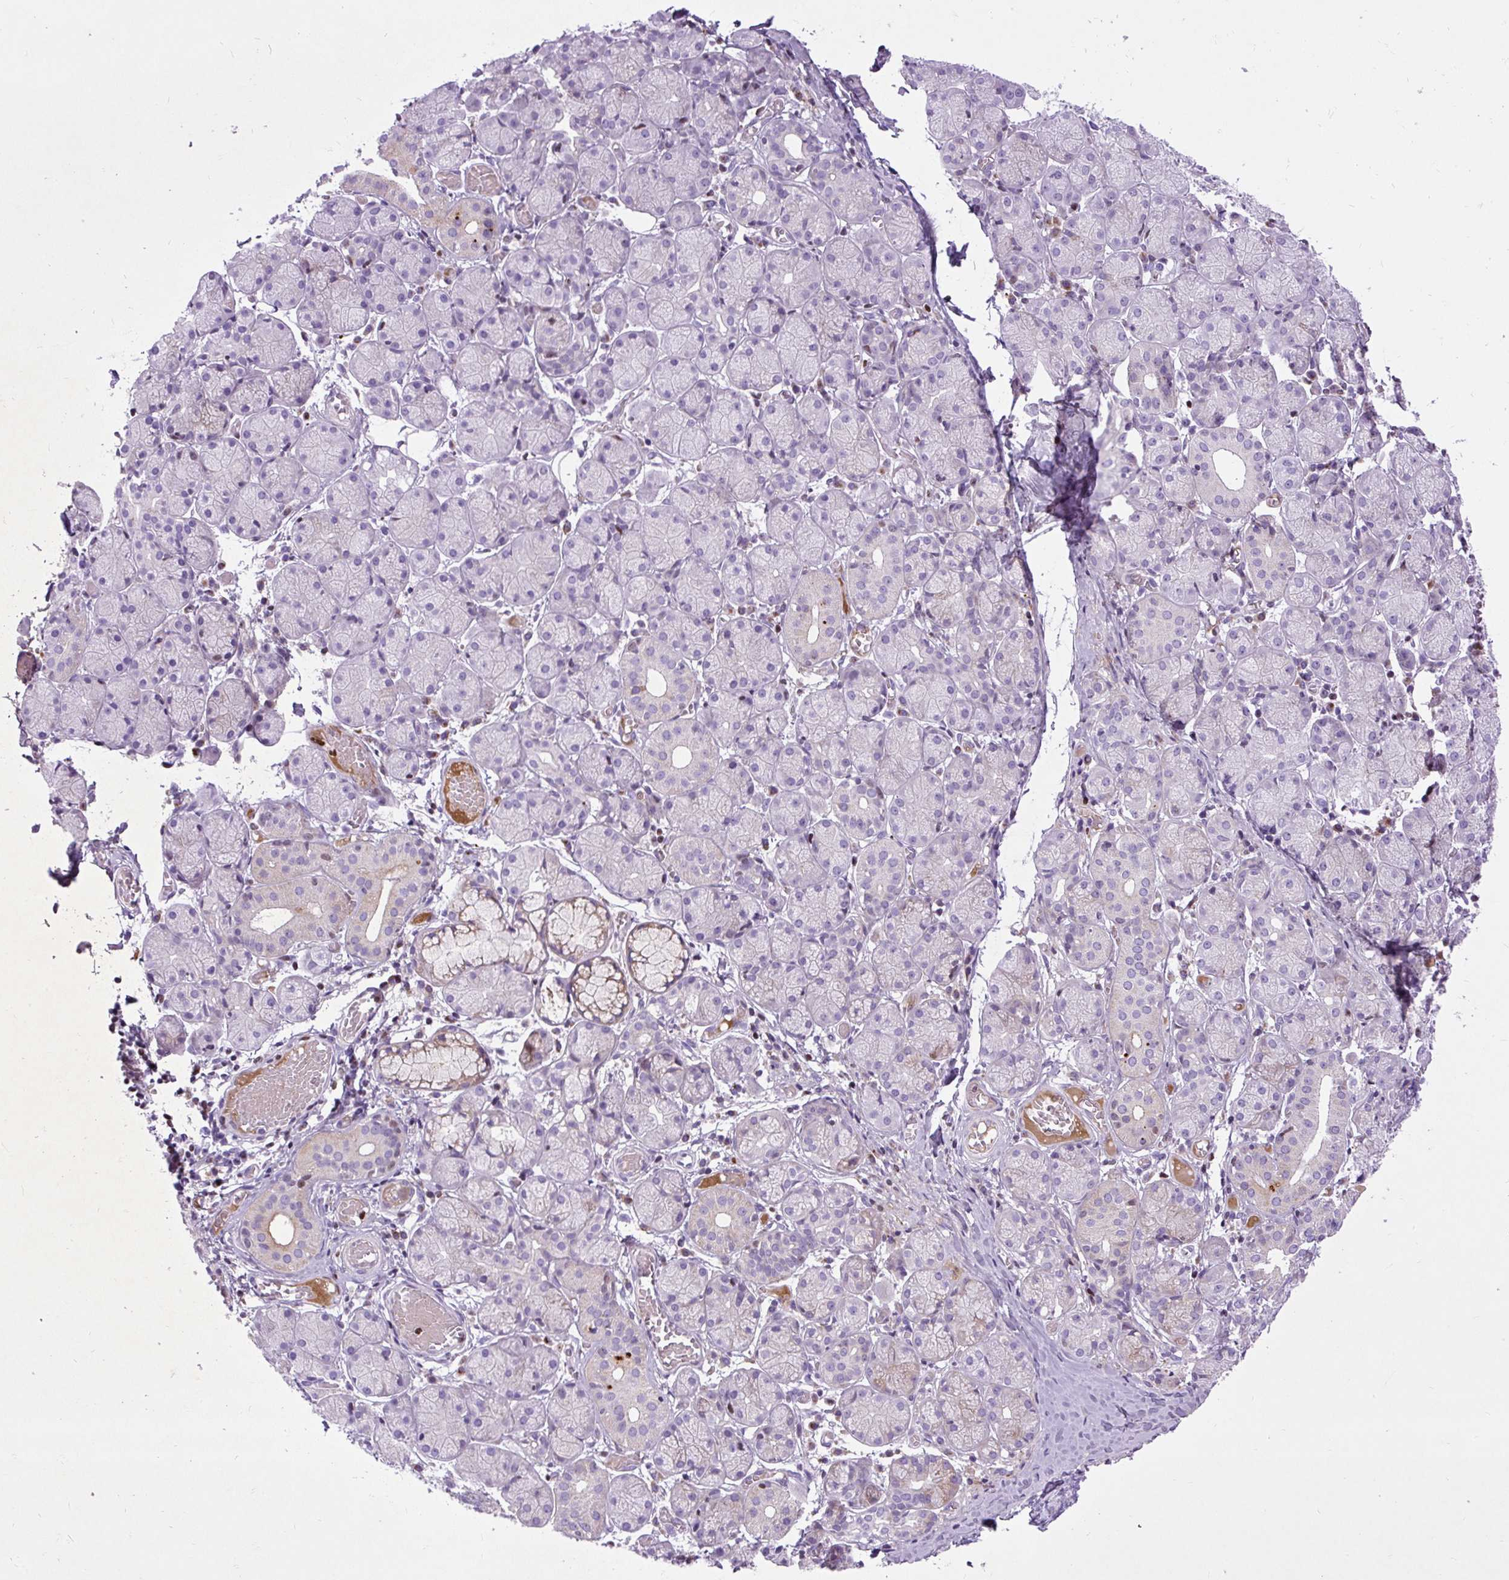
{"staining": {"intensity": "negative", "quantity": "none", "location": "none"}, "tissue": "salivary gland", "cell_type": "Glandular cells", "image_type": "normal", "snomed": [{"axis": "morphology", "description": "Normal tissue, NOS"}, {"axis": "topography", "description": "Salivary gland"}], "caption": "DAB immunohistochemical staining of benign human salivary gland demonstrates no significant expression in glandular cells.", "gene": "SPC24", "patient": {"sex": "female", "age": 24}}